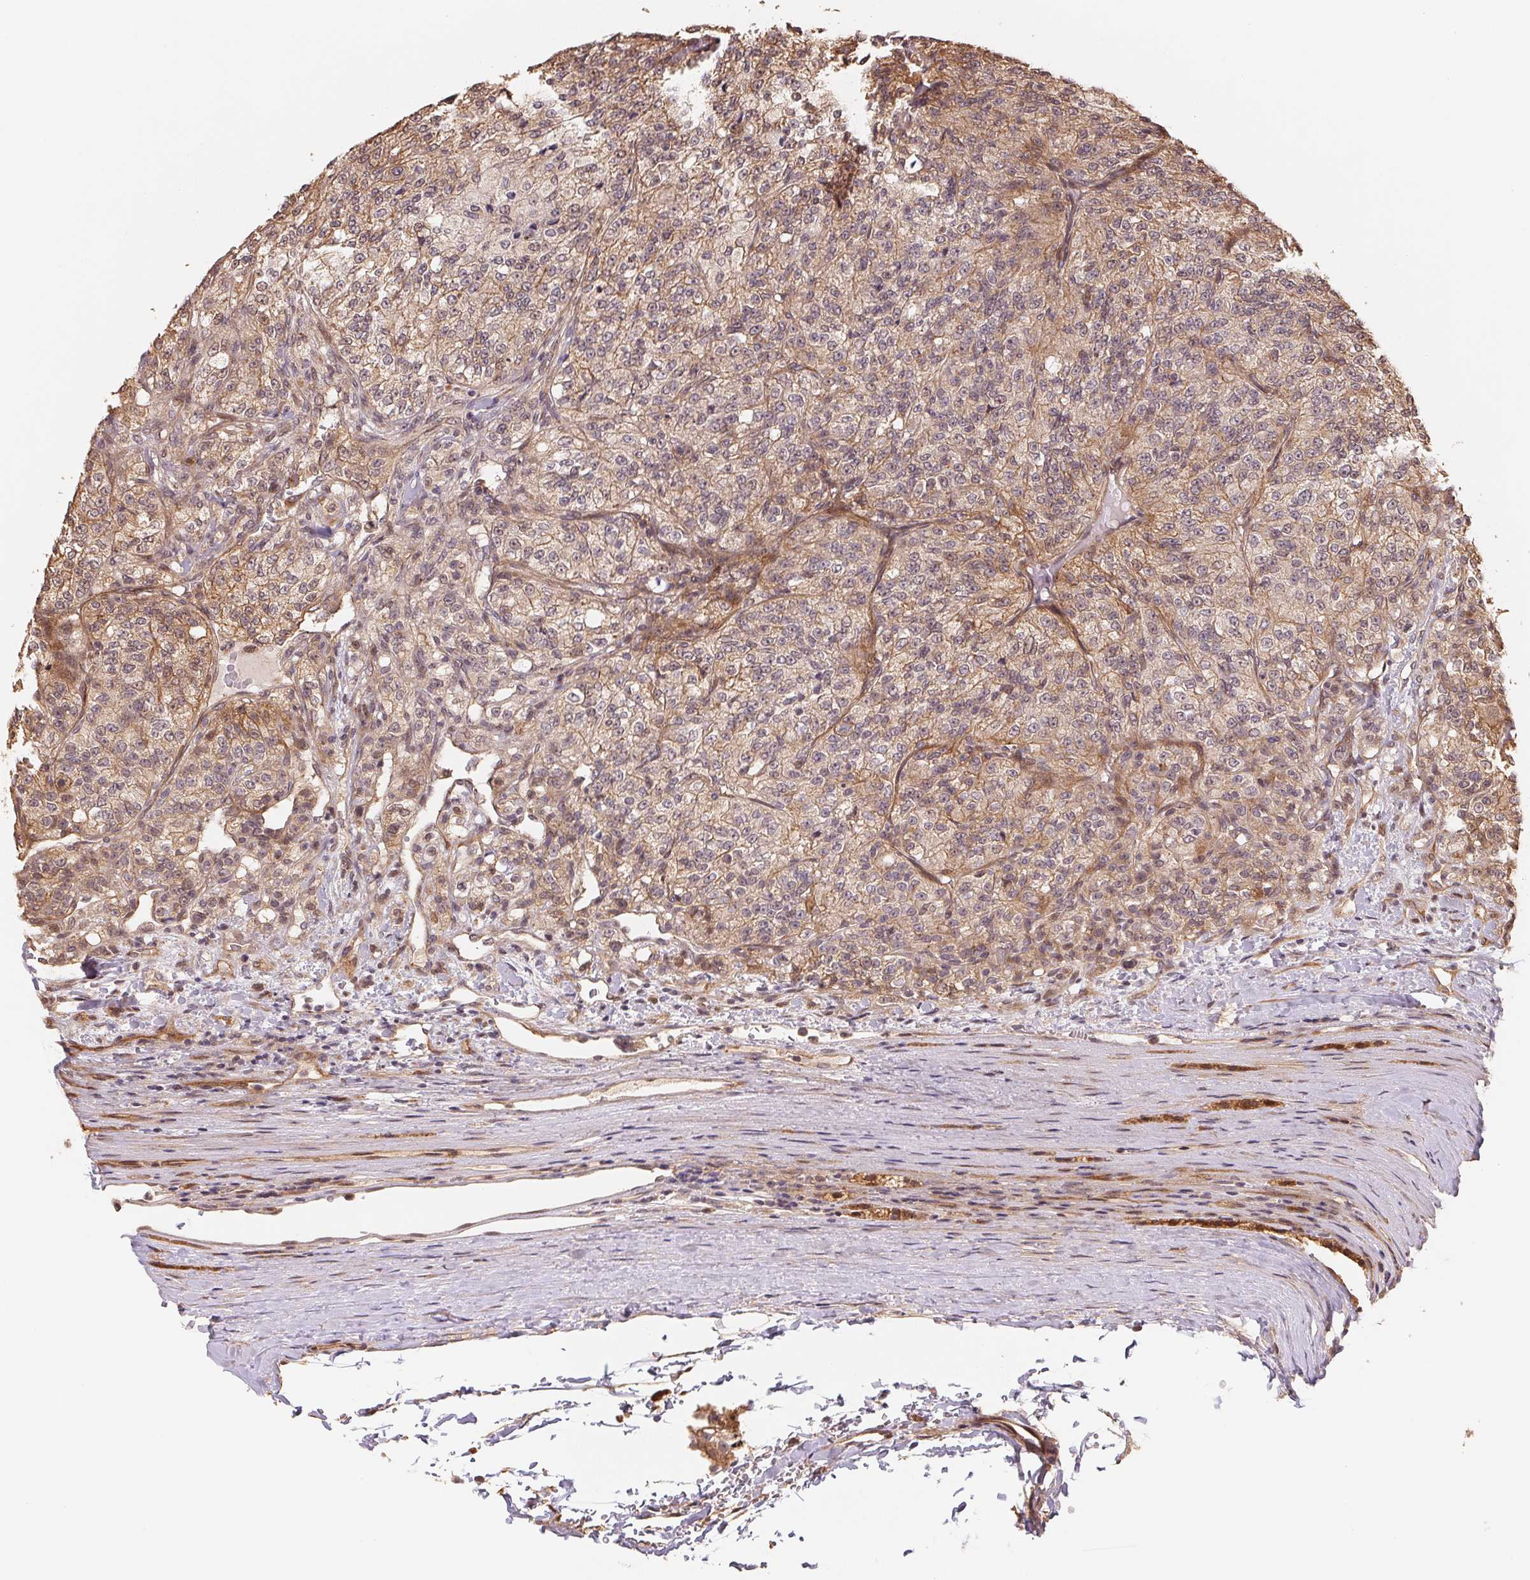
{"staining": {"intensity": "weak", "quantity": "25%-75%", "location": "cytoplasmic/membranous"}, "tissue": "renal cancer", "cell_type": "Tumor cells", "image_type": "cancer", "snomed": [{"axis": "morphology", "description": "Adenocarcinoma, NOS"}, {"axis": "topography", "description": "Kidney"}], "caption": "Protein analysis of adenocarcinoma (renal) tissue exhibits weak cytoplasmic/membranous staining in approximately 25%-75% of tumor cells.", "gene": "TMEM222", "patient": {"sex": "female", "age": 63}}